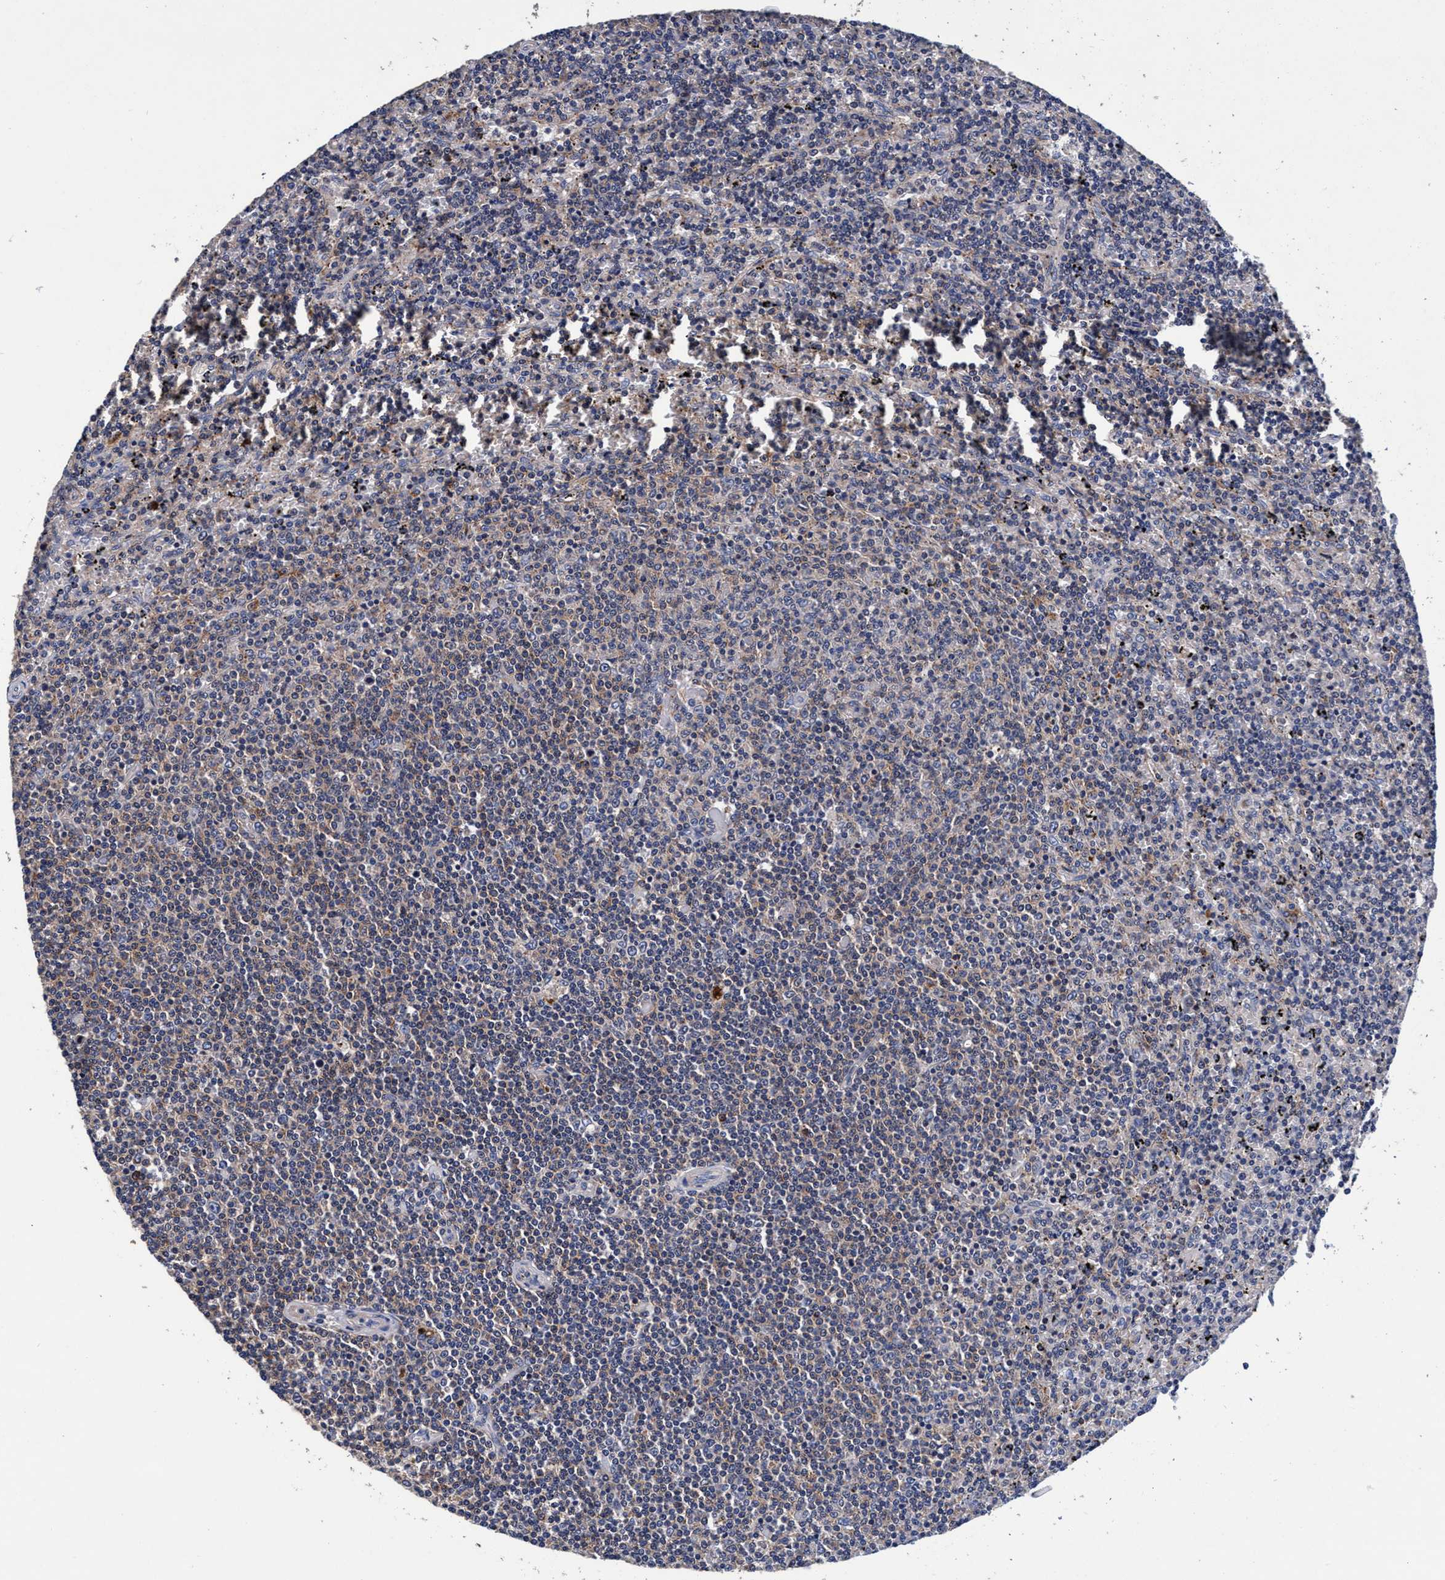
{"staining": {"intensity": "weak", "quantity": "<25%", "location": "cytoplasmic/membranous"}, "tissue": "lymphoma", "cell_type": "Tumor cells", "image_type": "cancer", "snomed": [{"axis": "morphology", "description": "Malignant lymphoma, non-Hodgkin's type, Low grade"}, {"axis": "topography", "description": "Spleen"}], "caption": "Tumor cells are negative for brown protein staining in lymphoma.", "gene": "RNF208", "patient": {"sex": "female", "age": 50}}